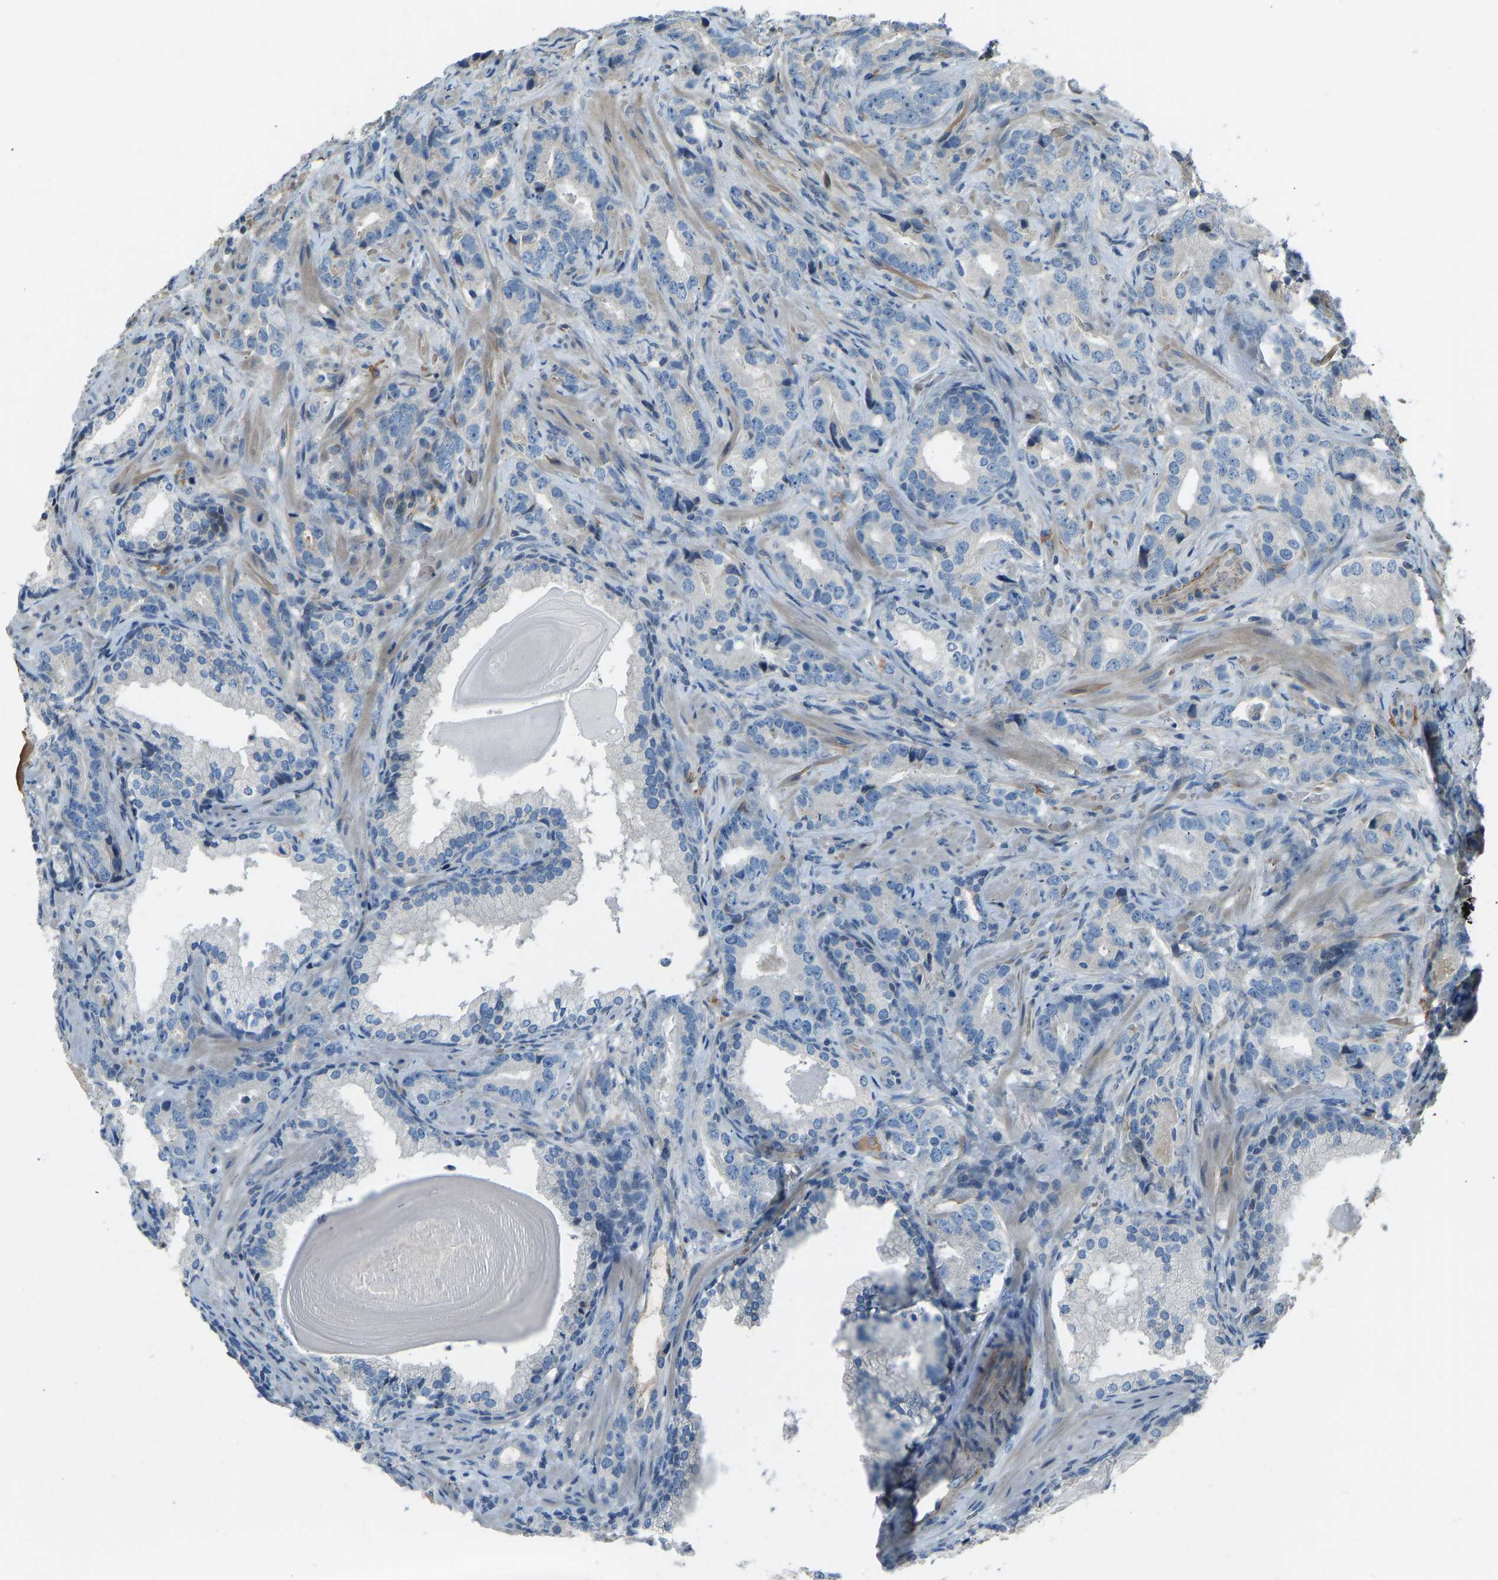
{"staining": {"intensity": "negative", "quantity": "none", "location": "none"}, "tissue": "prostate cancer", "cell_type": "Tumor cells", "image_type": "cancer", "snomed": [{"axis": "morphology", "description": "Adenocarcinoma, High grade"}, {"axis": "topography", "description": "Prostate"}], "caption": "This is a image of immunohistochemistry (IHC) staining of adenocarcinoma (high-grade) (prostate), which shows no staining in tumor cells.", "gene": "FBLN2", "patient": {"sex": "male", "age": 63}}